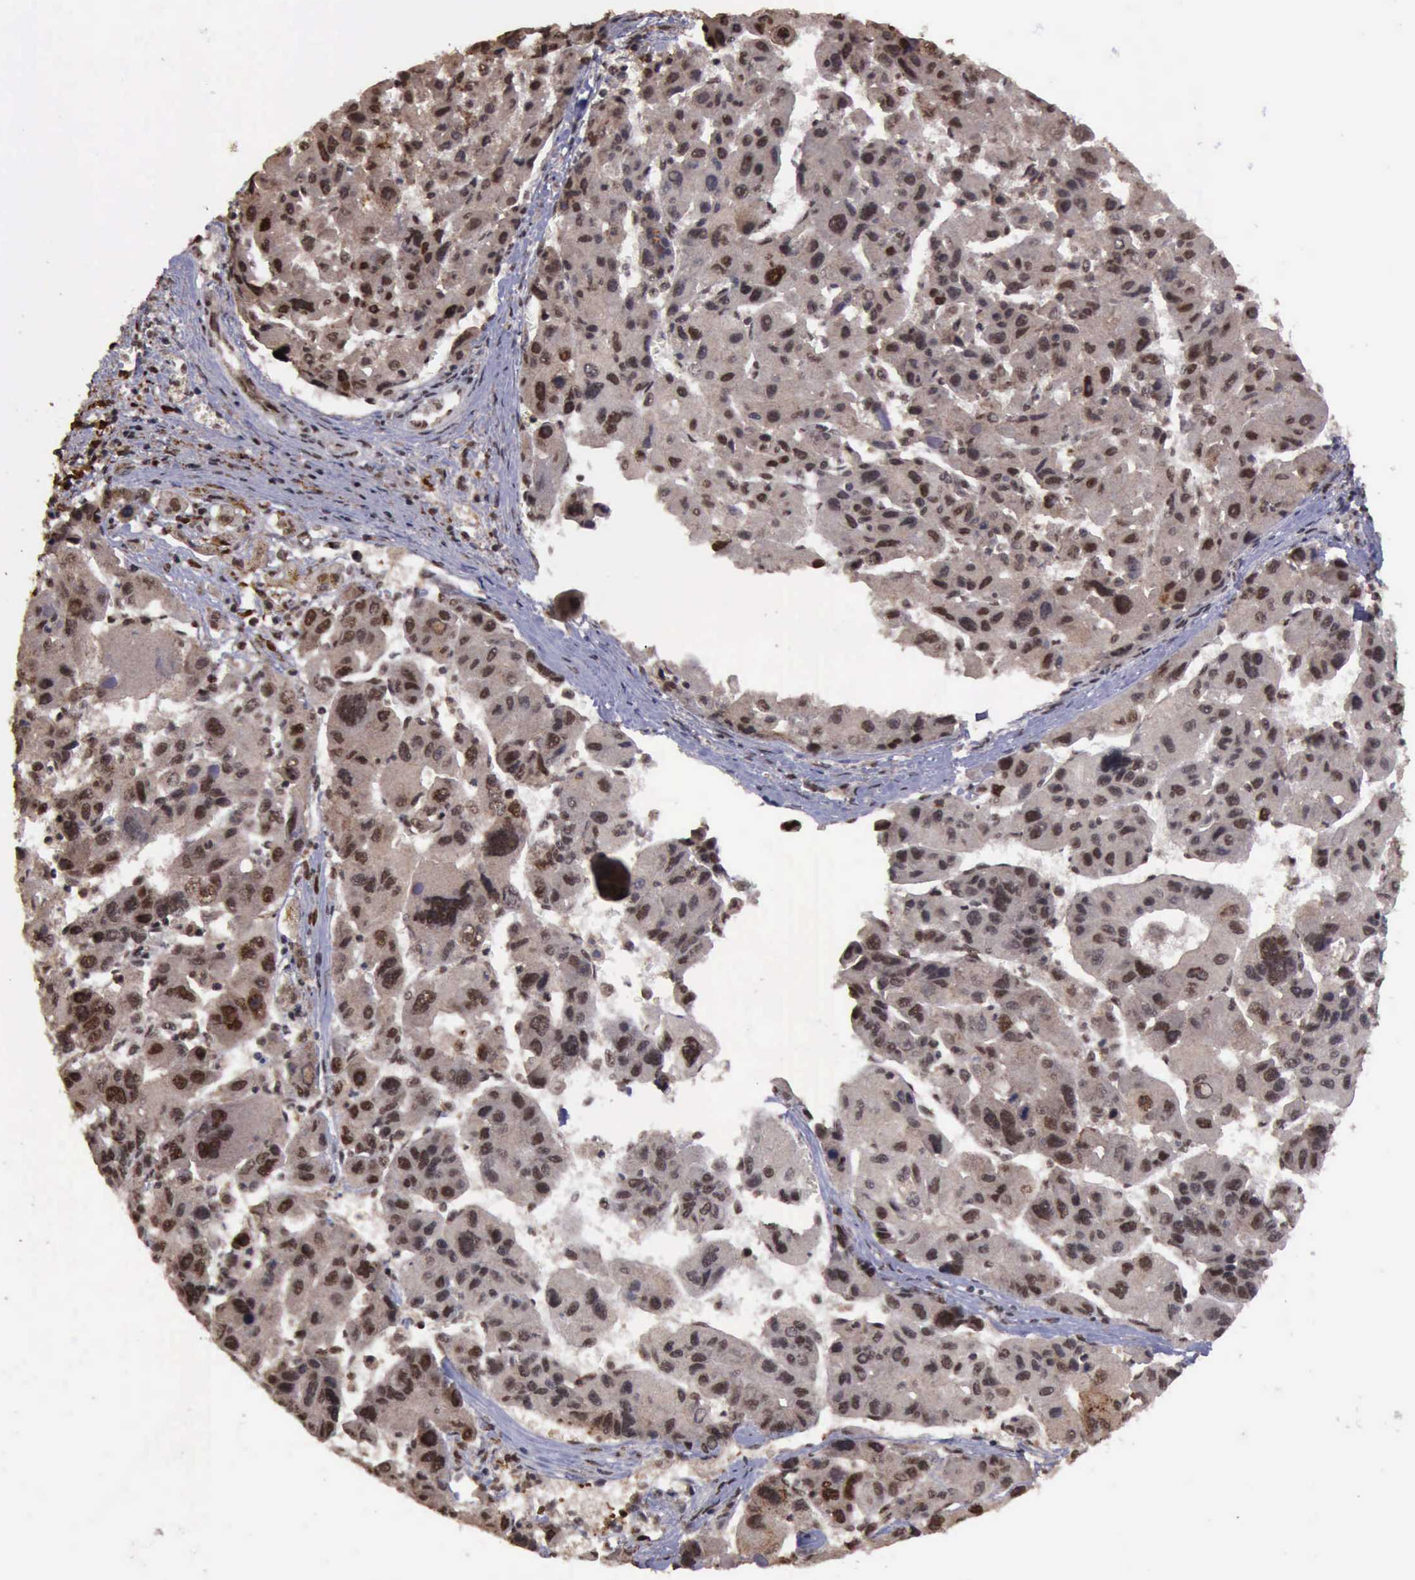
{"staining": {"intensity": "moderate", "quantity": ">75%", "location": "cytoplasmic/membranous,nuclear"}, "tissue": "liver cancer", "cell_type": "Tumor cells", "image_type": "cancer", "snomed": [{"axis": "morphology", "description": "Carcinoma, Hepatocellular, NOS"}, {"axis": "topography", "description": "Liver"}], "caption": "Liver cancer stained for a protein (brown) displays moderate cytoplasmic/membranous and nuclear positive positivity in approximately >75% of tumor cells.", "gene": "TRMT2A", "patient": {"sex": "male", "age": 64}}